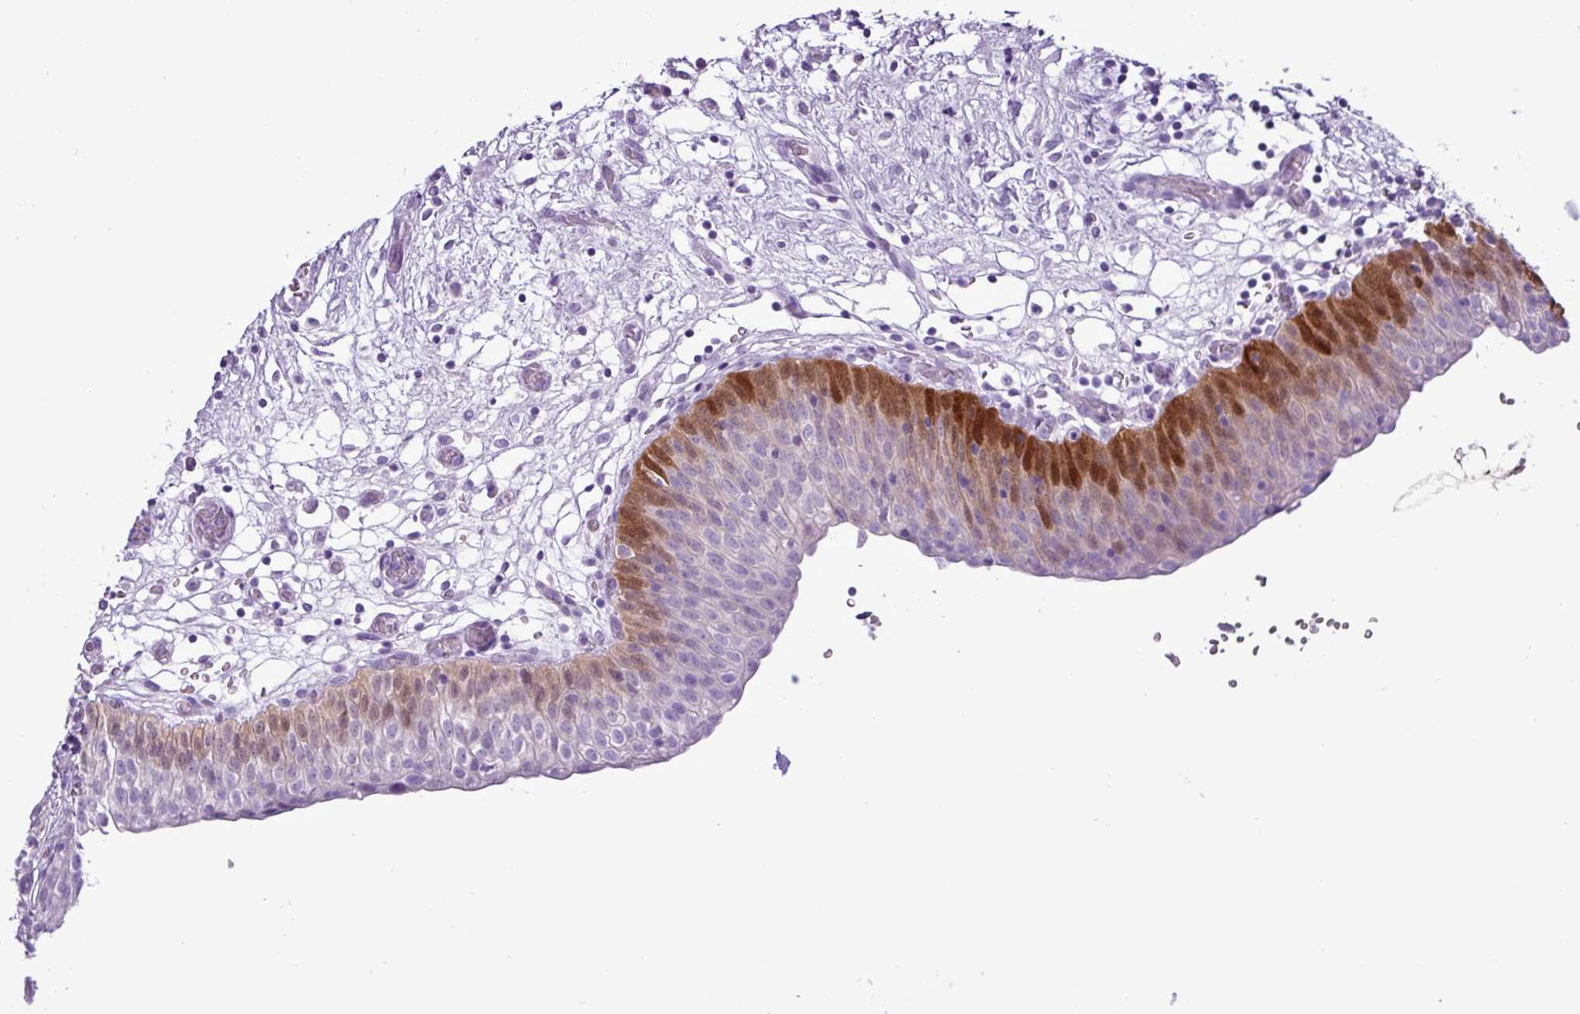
{"staining": {"intensity": "strong", "quantity": "<25%", "location": "cytoplasmic/membranous,nuclear"}, "tissue": "urinary bladder", "cell_type": "Urothelial cells", "image_type": "normal", "snomed": [{"axis": "morphology", "description": "Normal tissue, NOS"}, {"axis": "topography", "description": "Urinary bladder"}], "caption": "This photomicrograph displays immunohistochemistry staining of benign human urinary bladder, with medium strong cytoplasmic/membranous,nuclear expression in about <25% of urothelial cells.", "gene": "ALDH3A1", "patient": {"sex": "male", "age": 55}}